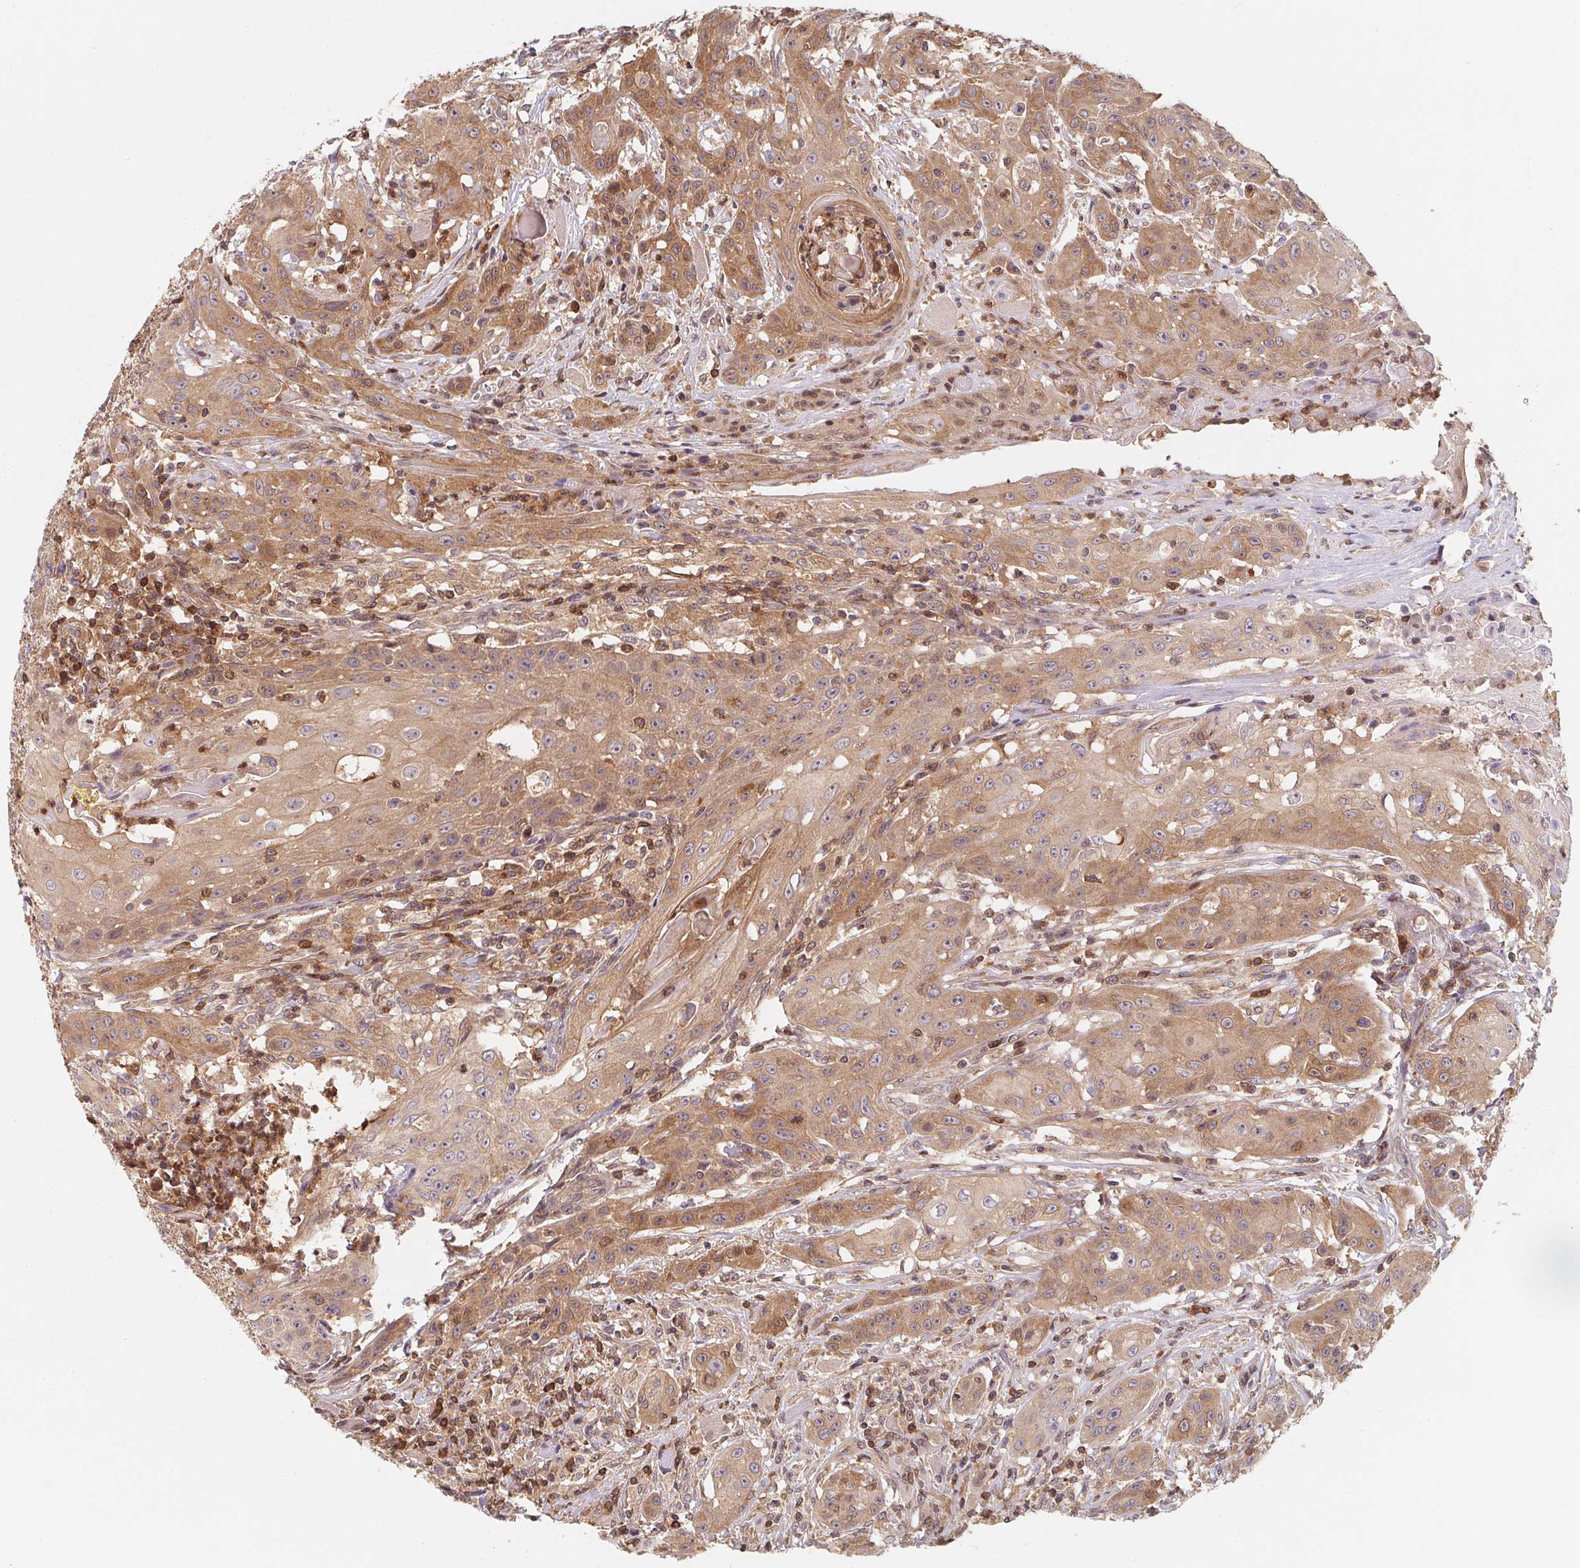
{"staining": {"intensity": "moderate", "quantity": ">75%", "location": "cytoplasmic/membranous"}, "tissue": "head and neck cancer", "cell_type": "Tumor cells", "image_type": "cancer", "snomed": [{"axis": "morphology", "description": "Squamous cell carcinoma, NOS"}, {"axis": "topography", "description": "Oral tissue"}, {"axis": "topography", "description": "Head-Neck"}, {"axis": "topography", "description": "Neck, NOS"}], "caption": "Protein expression analysis of head and neck cancer exhibits moderate cytoplasmic/membranous positivity in about >75% of tumor cells.", "gene": "ANKRD13A", "patient": {"sex": "female", "age": 55}}